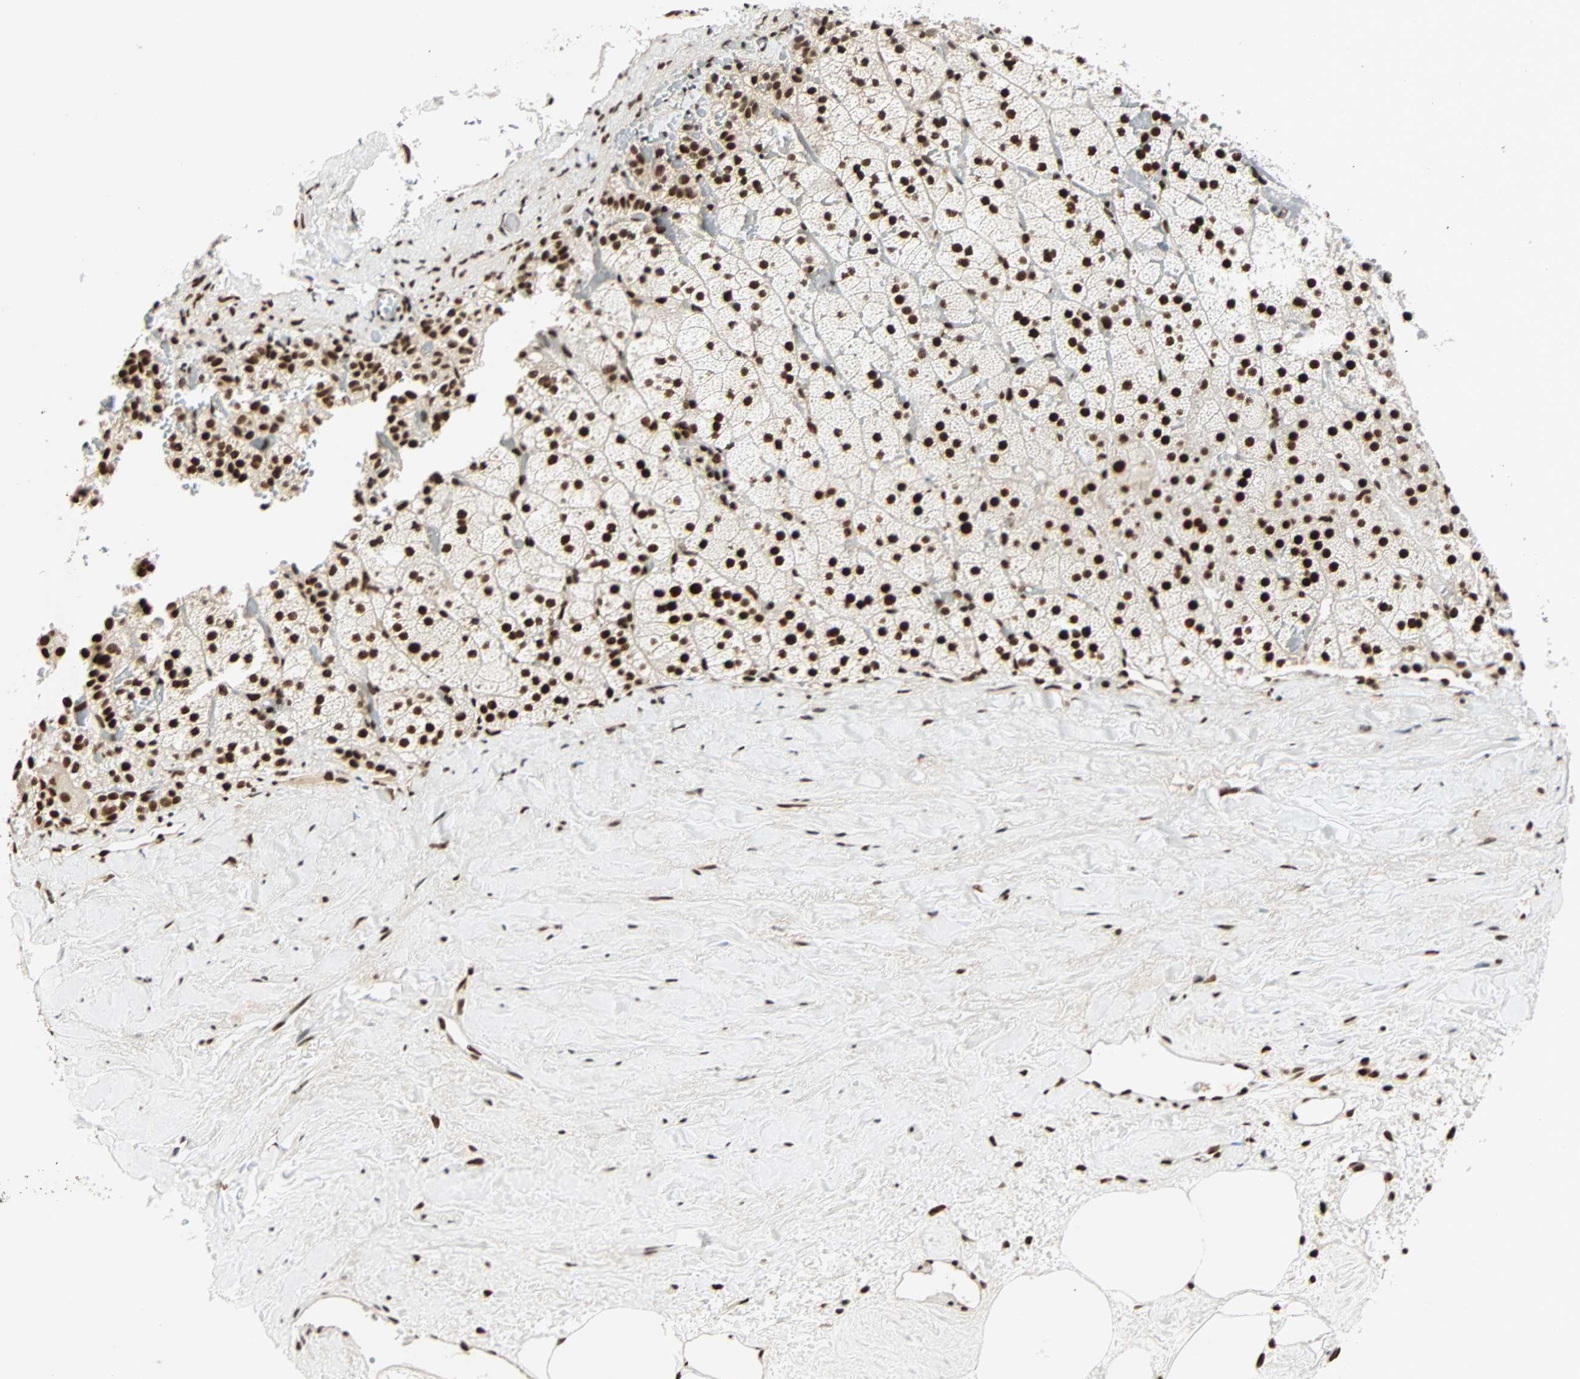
{"staining": {"intensity": "strong", "quantity": ">75%", "location": "nuclear"}, "tissue": "adrenal gland", "cell_type": "Glandular cells", "image_type": "normal", "snomed": [{"axis": "morphology", "description": "Normal tissue, NOS"}, {"axis": "topography", "description": "Adrenal gland"}], "caption": "Normal adrenal gland shows strong nuclear staining in about >75% of glandular cells.", "gene": "CDK12", "patient": {"sex": "male", "age": 35}}